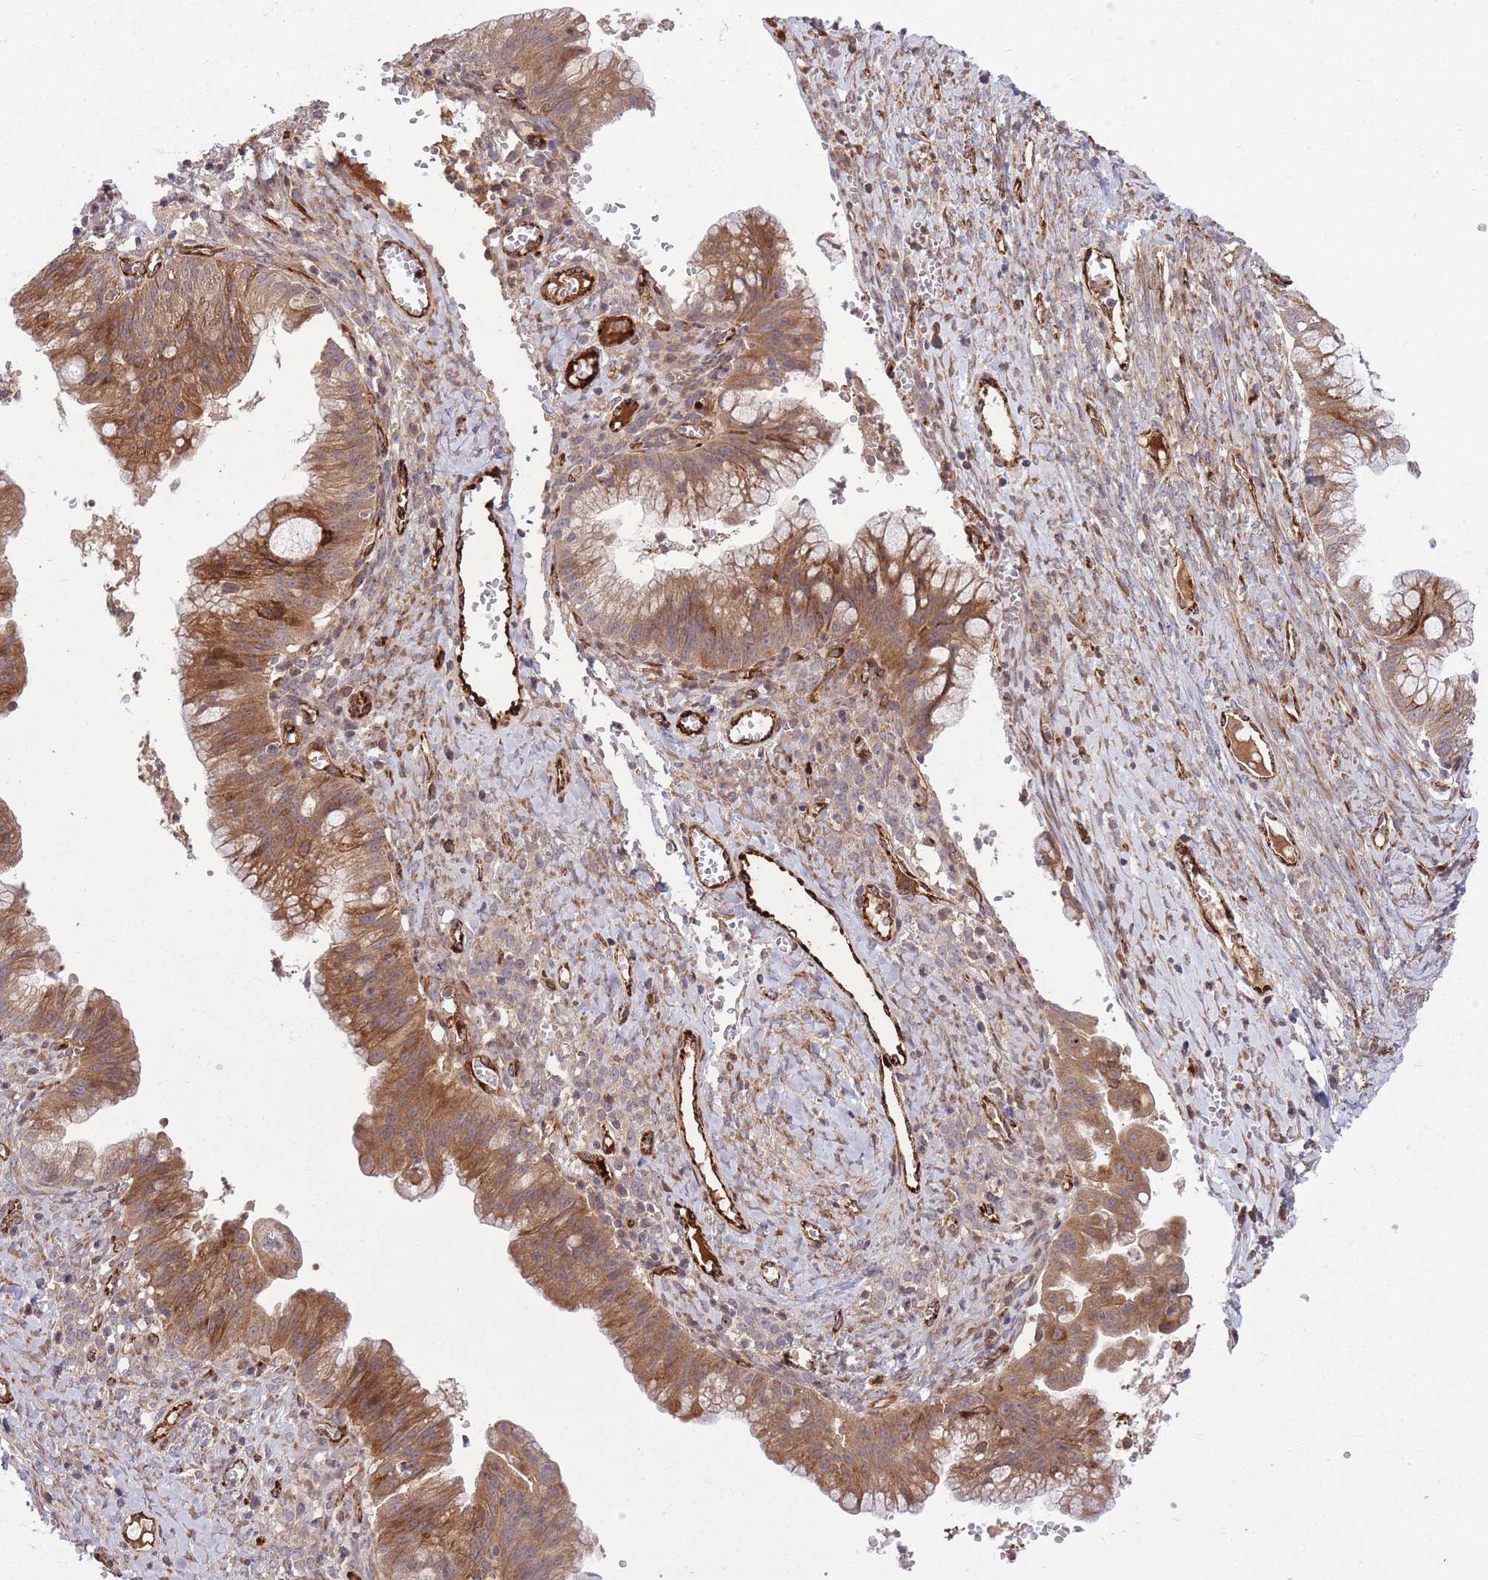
{"staining": {"intensity": "moderate", "quantity": ">75%", "location": "cytoplasmic/membranous"}, "tissue": "ovarian cancer", "cell_type": "Tumor cells", "image_type": "cancer", "snomed": [{"axis": "morphology", "description": "Cystadenocarcinoma, mucinous, NOS"}, {"axis": "topography", "description": "Ovary"}], "caption": "Protein expression analysis of human ovarian cancer reveals moderate cytoplasmic/membranous staining in approximately >75% of tumor cells.", "gene": "CISH", "patient": {"sex": "female", "age": 70}}